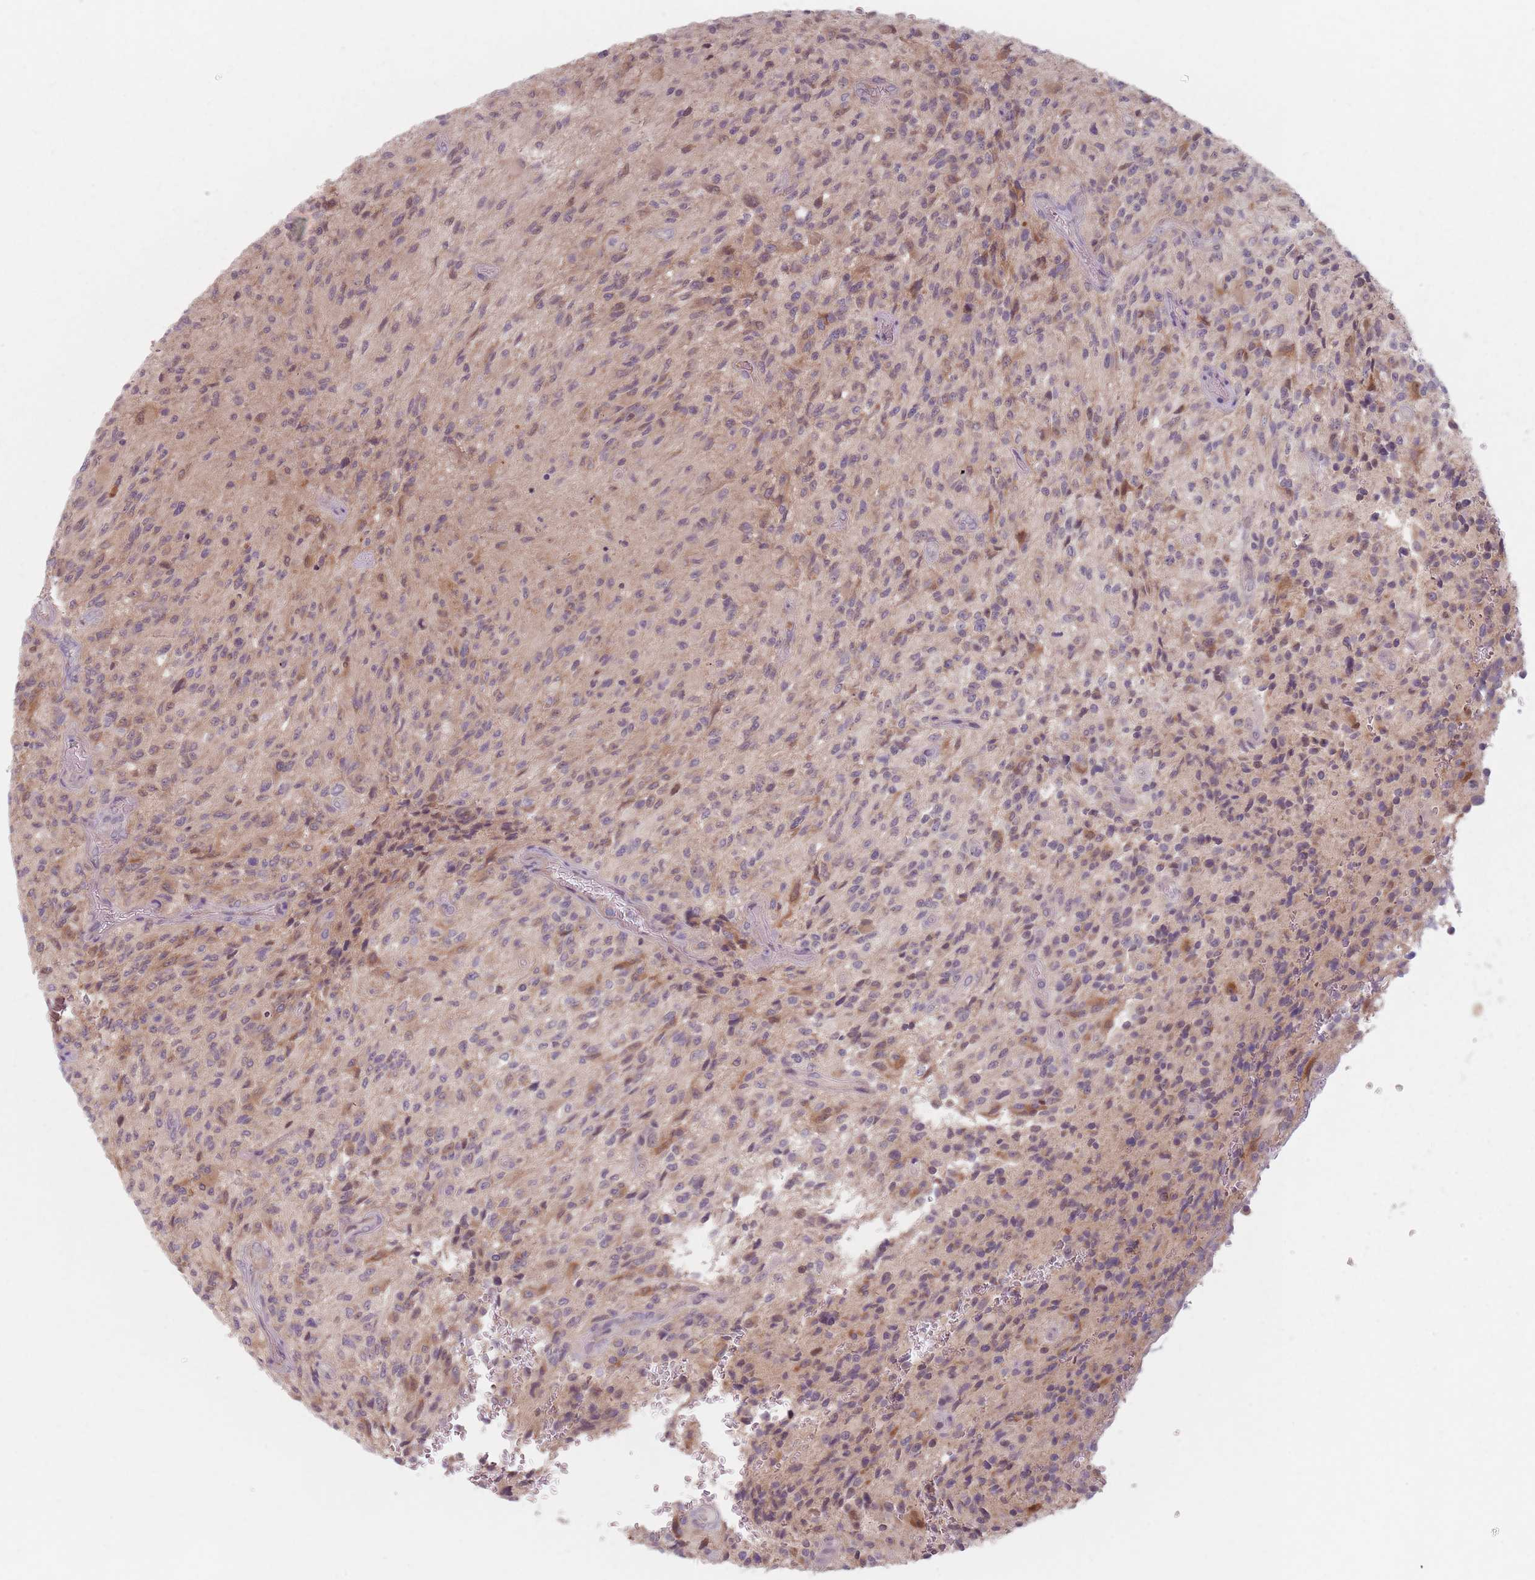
{"staining": {"intensity": "moderate", "quantity": "<25%", "location": "cytoplasmic/membranous,nuclear"}, "tissue": "glioma", "cell_type": "Tumor cells", "image_type": "cancer", "snomed": [{"axis": "morphology", "description": "Normal tissue, NOS"}, {"axis": "morphology", "description": "Glioma, malignant, High grade"}, {"axis": "topography", "description": "Cerebral cortex"}], "caption": "IHC micrograph of human glioma stained for a protein (brown), which displays low levels of moderate cytoplasmic/membranous and nuclear staining in approximately <25% of tumor cells.", "gene": "NAXE", "patient": {"sex": "male", "age": 56}}